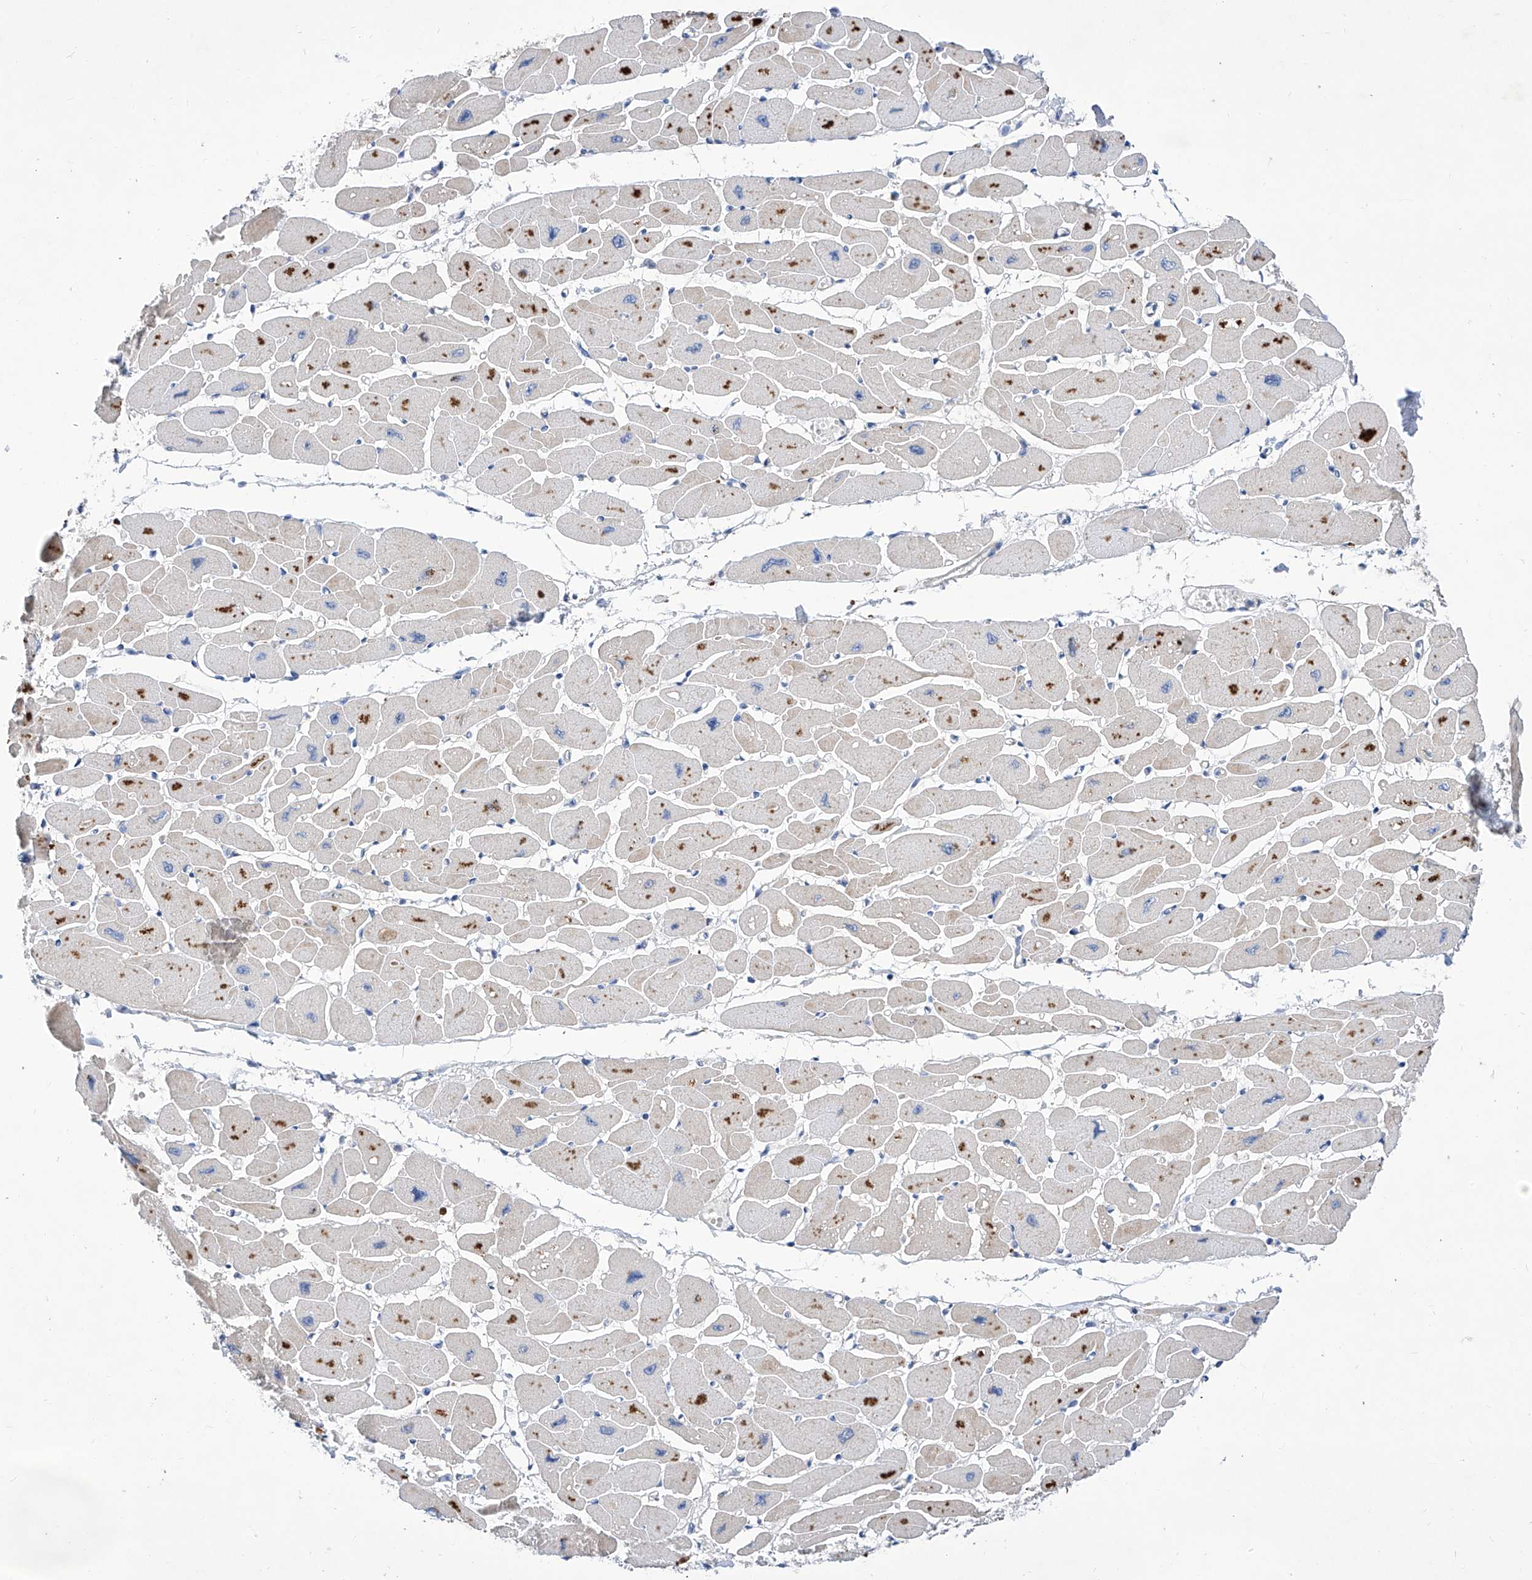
{"staining": {"intensity": "moderate", "quantity": "<25%", "location": "cytoplasmic/membranous"}, "tissue": "heart muscle", "cell_type": "Cardiomyocytes", "image_type": "normal", "snomed": [{"axis": "morphology", "description": "Normal tissue, NOS"}, {"axis": "topography", "description": "Heart"}], "caption": "The immunohistochemical stain labels moderate cytoplasmic/membranous expression in cardiomyocytes of normal heart muscle.", "gene": "SRBD1", "patient": {"sex": "female", "age": 54}}